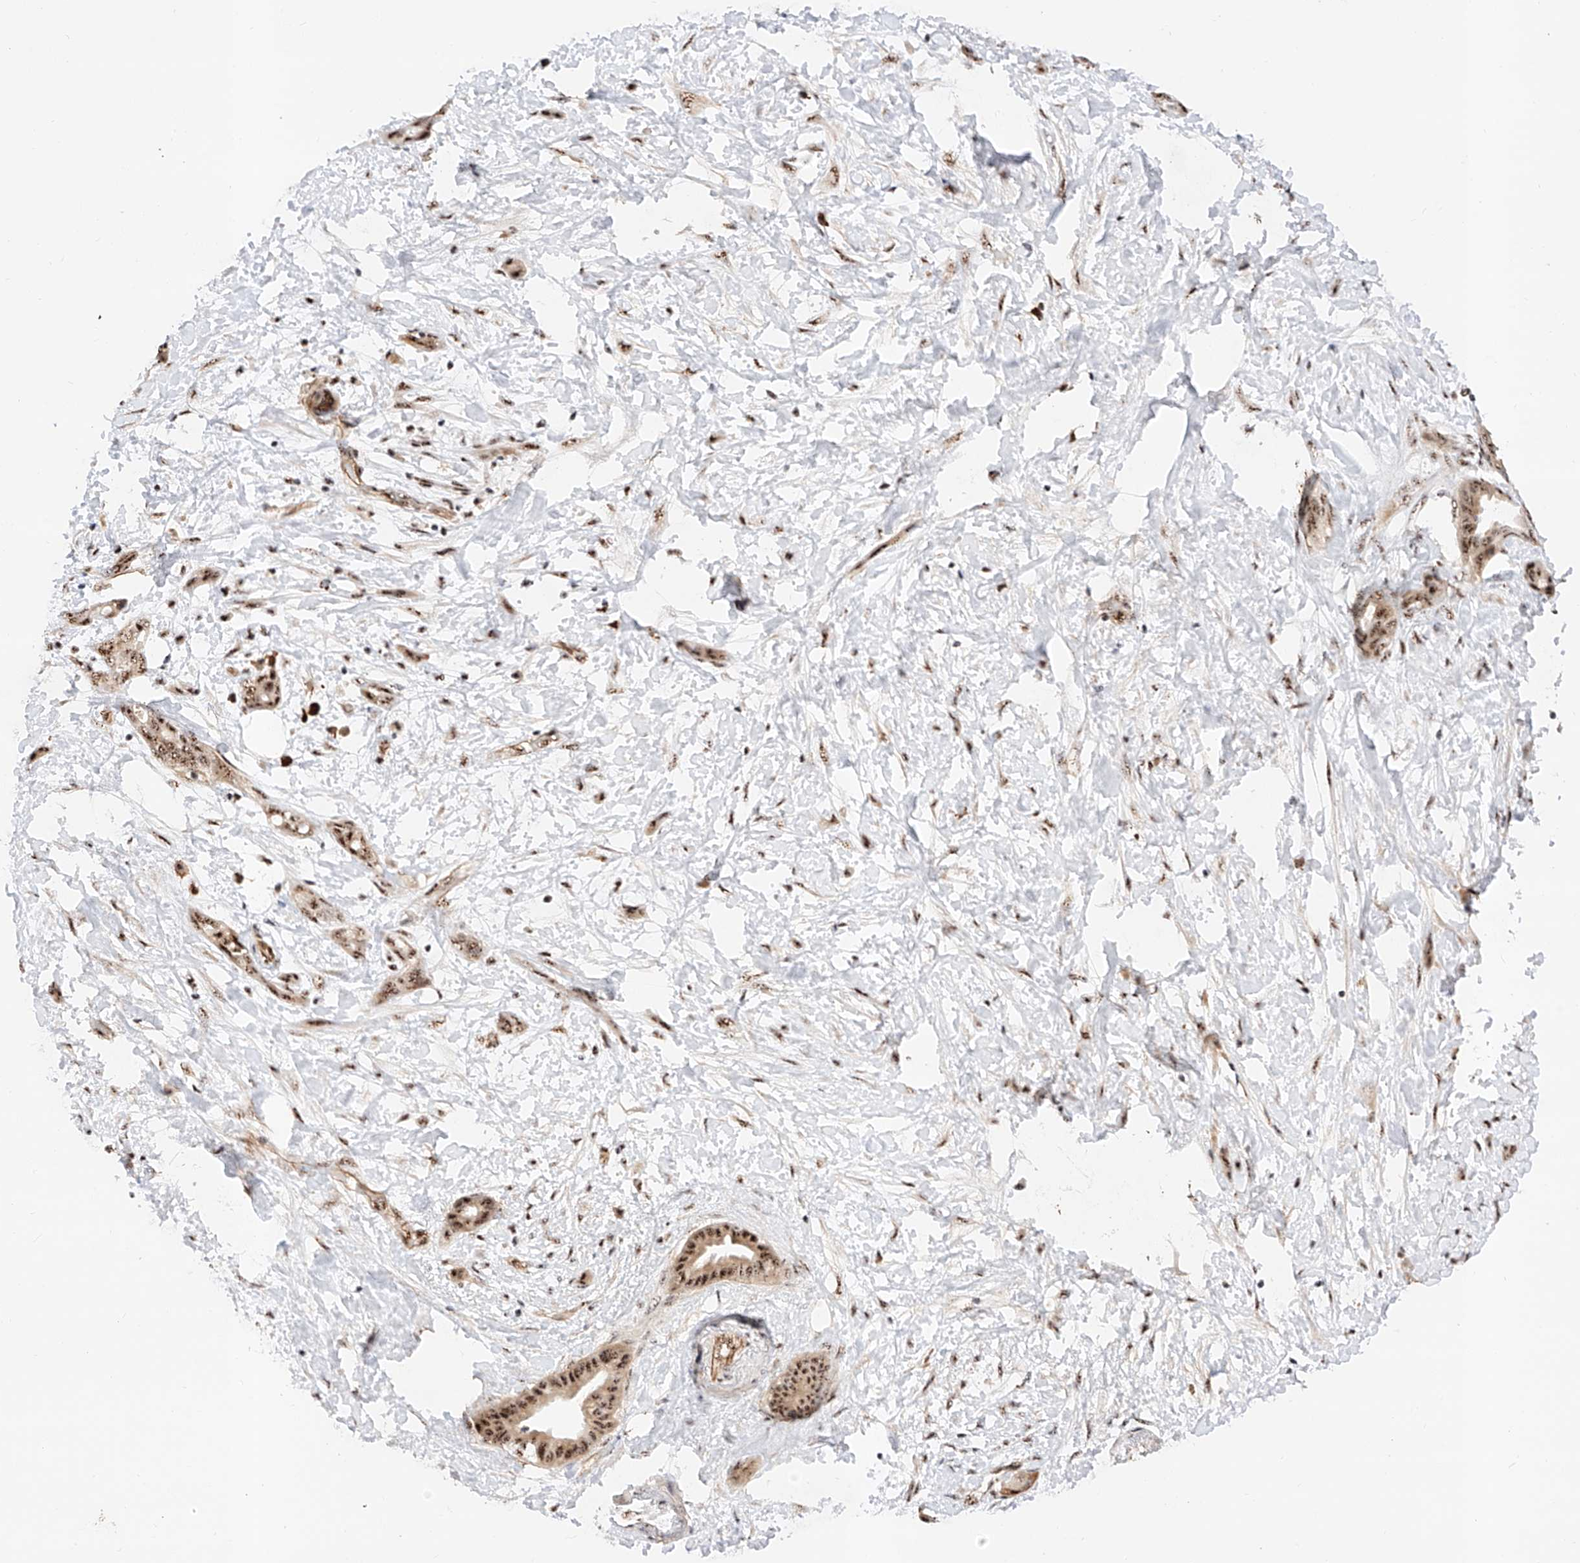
{"staining": {"intensity": "strong", "quantity": ">75%", "location": "cytoplasmic/membranous,nuclear"}, "tissue": "pancreatic cancer", "cell_type": "Tumor cells", "image_type": "cancer", "snomed": [{"axis": "morphology", "description": "Normal tissue, NOS"}, {"axis": "morphology", "description": "Adenocarcinoma, NOS"}, {"axis": "topography", "description": "Pancreas"}, {"axis": "topography", "description": "Peripheral nerve tissue"}], "caption": "IHC of human adenocarcinoma (pancreatic) exhibits high levels of strong cytoplasmic/membranous and nuclear expression in approximately >75% of tumor cells. (Brightfield microscopy of DAB IHC at high magnification).", "gene": "ATXN7L2", "patient": {"sex": "female", "age": 63}}